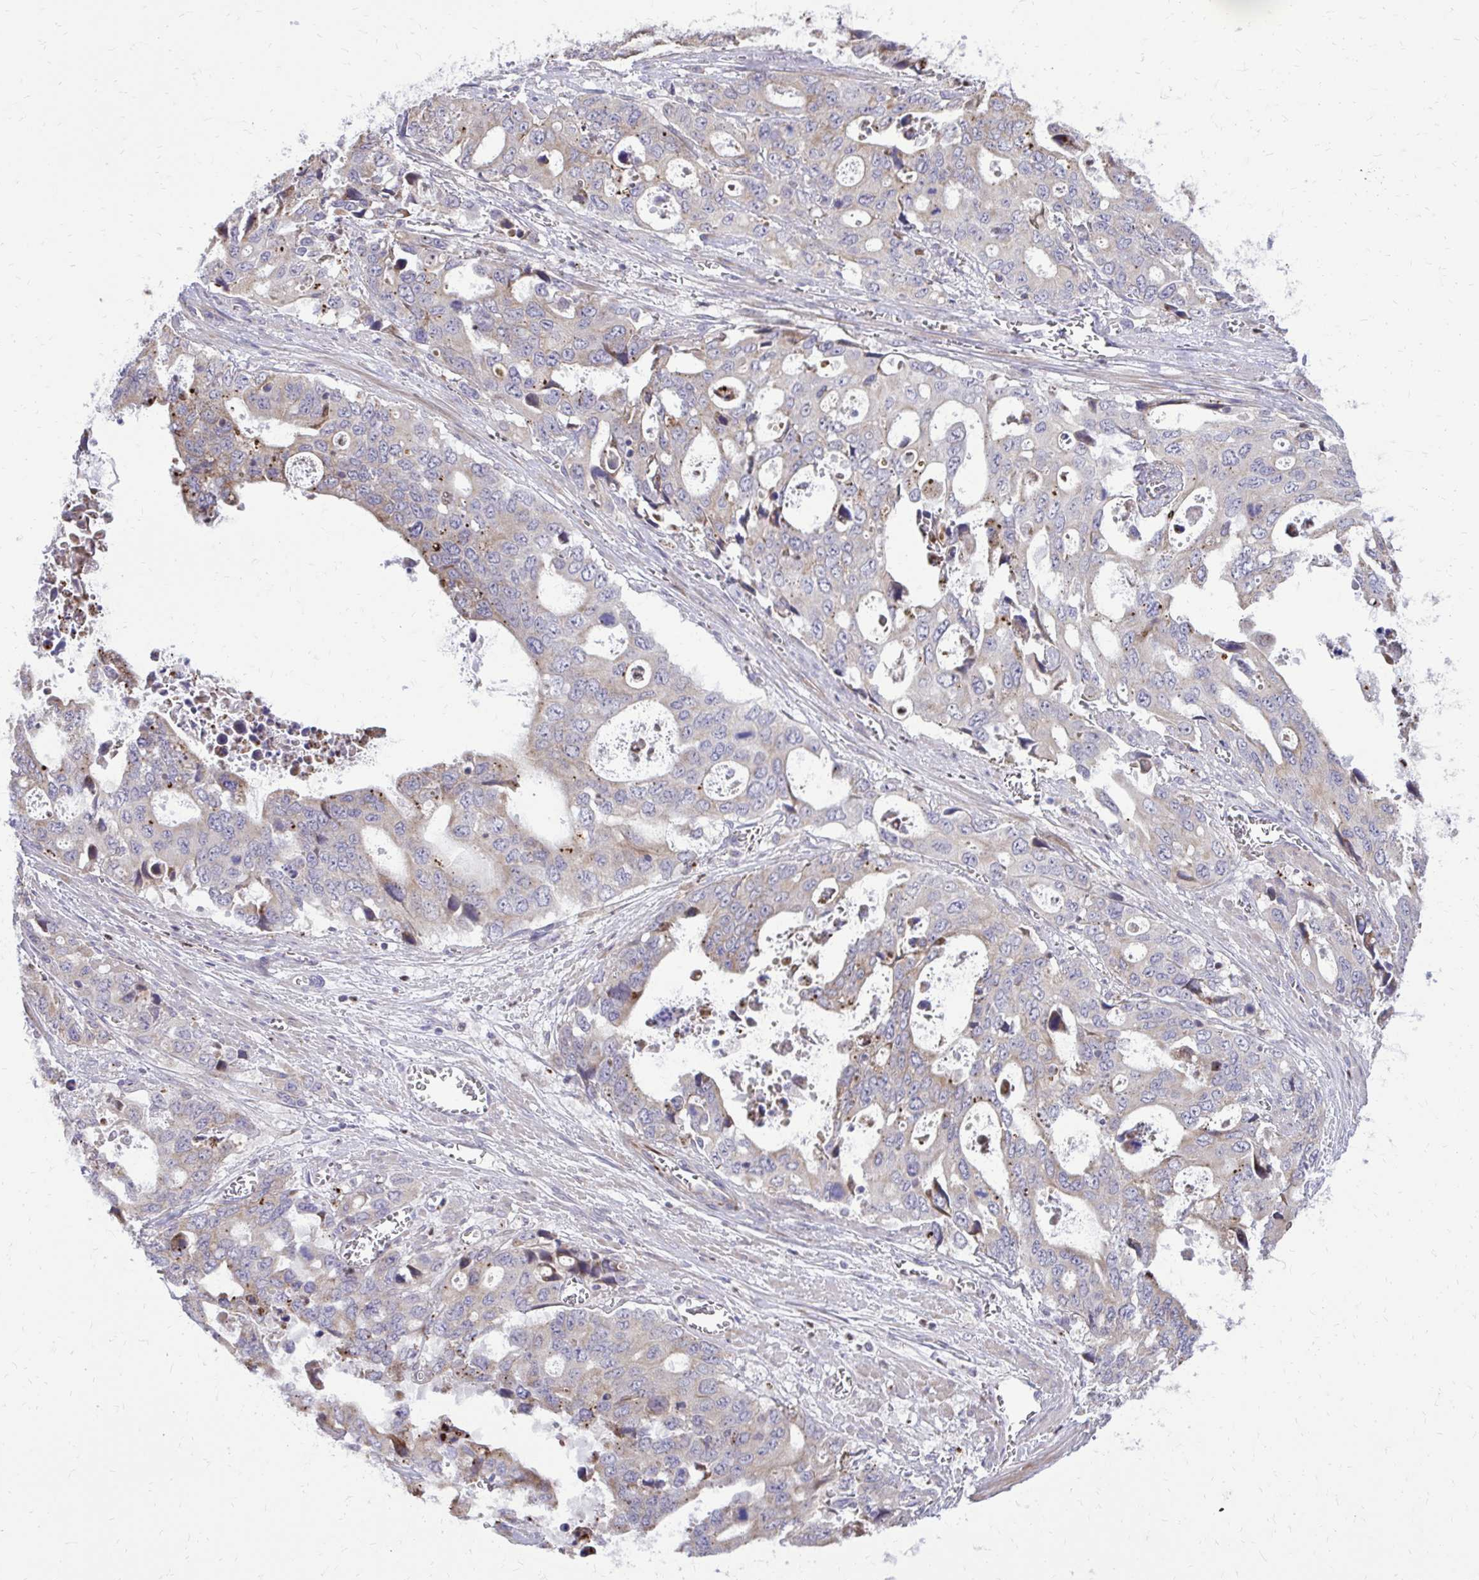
{"staining": {"intensity": "negative", "quantity": "none", "location": "none"}, "tissue": "stomach cancer", "cell_type": "Tumor cells", "image_type": "cancer", "snomed": [{"axis": "morphology", "description": "Adenocarcinoma, NOS"}, {"axis": "topography", "description": "Stomach, upper"}], "caption": "Photomicrograph shows no protein positivity in tumor cells of stomach adenocarcinoma tissue. (Stains: DAB IHC with hematoxylin counter stain, Microscopy: brightfield microscopy at high magnification).", "gene": "ABCC3", "patient": {"sex": "male", "age": 74}}